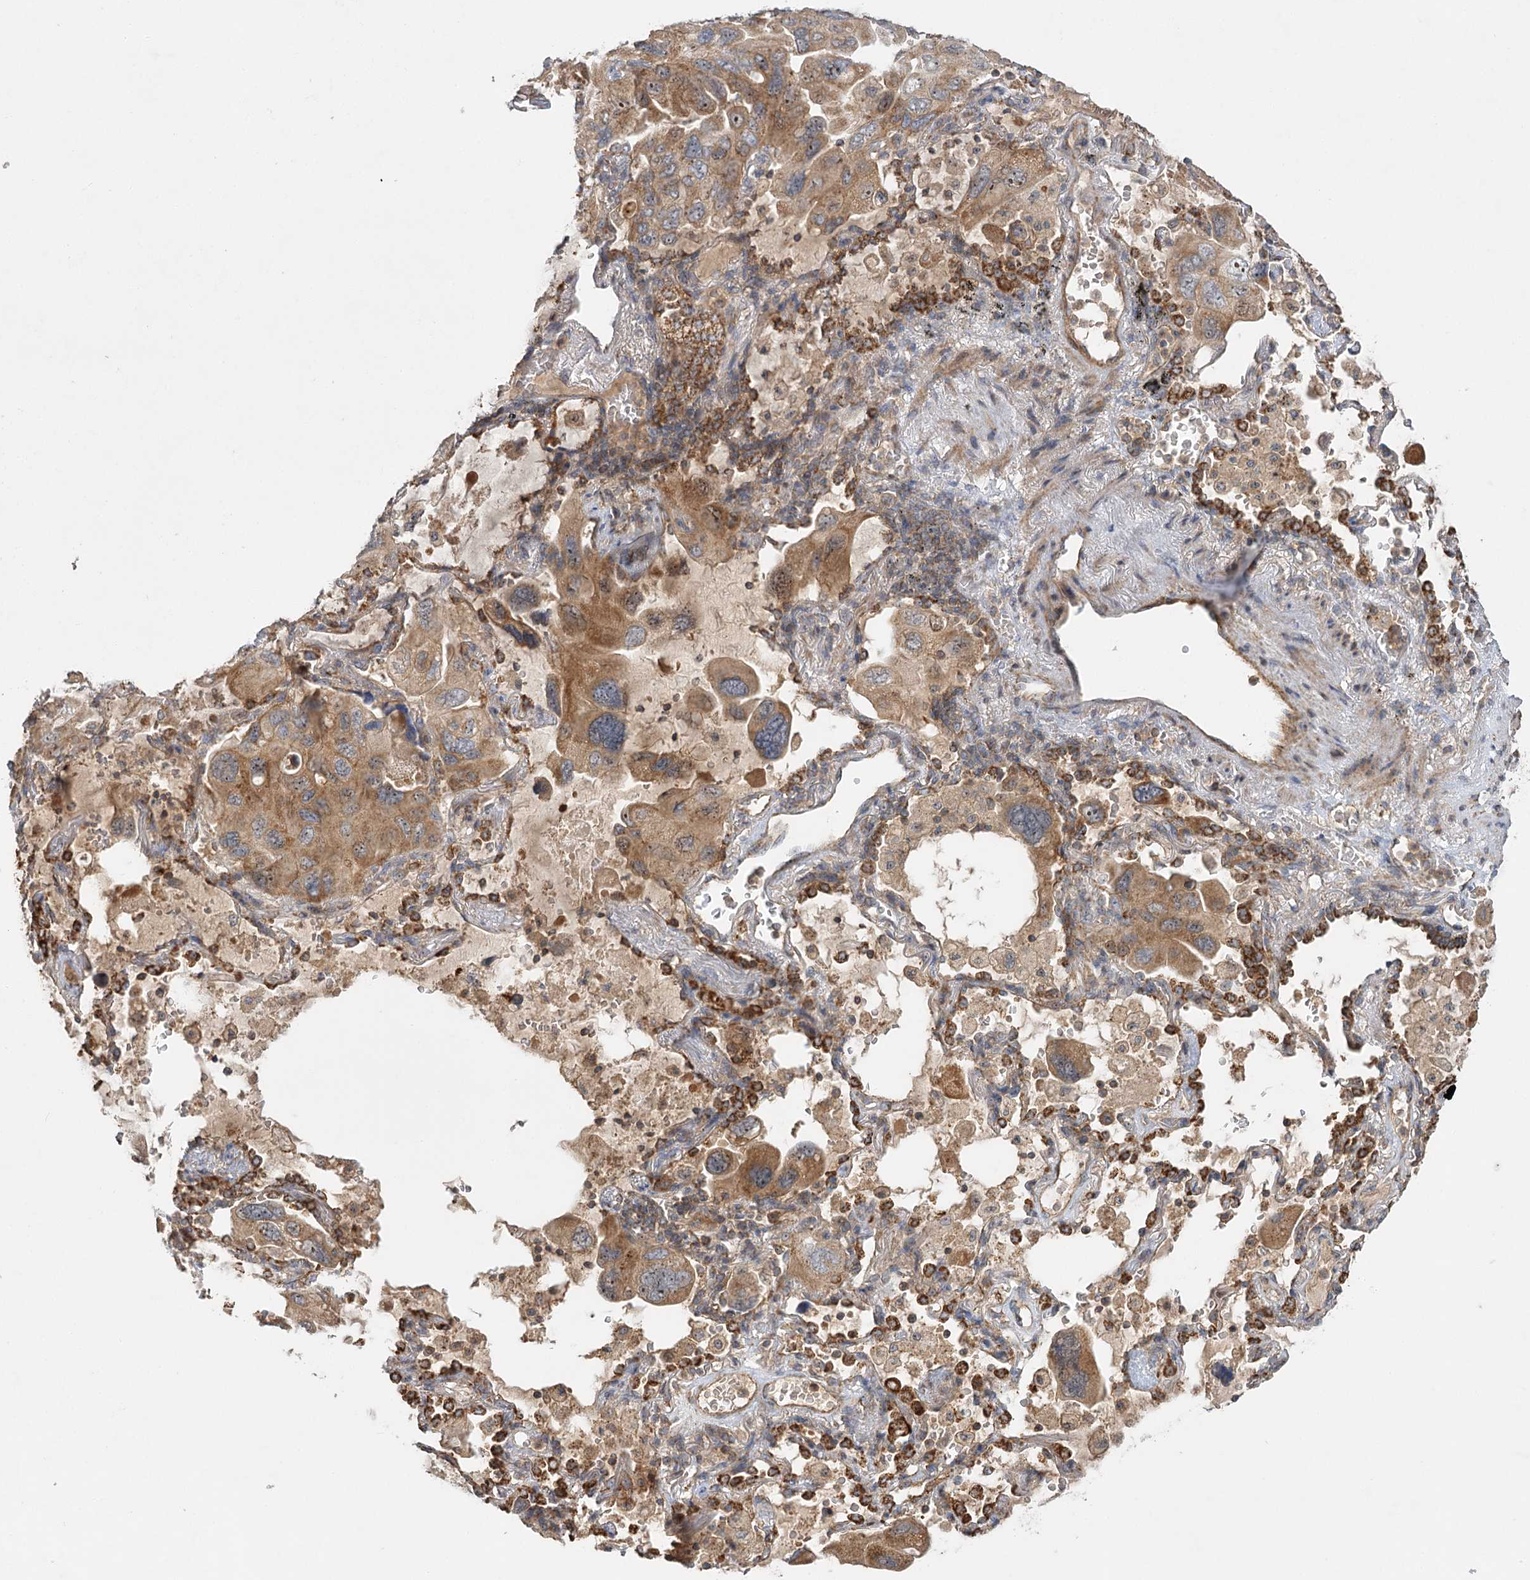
{"staining": {"intensity": "moderate", "quantity": ">75%", "location": "cytoplasmic/membranous,nuclear"}, "tissue": "lung cancer", "cell_type": "Tumor cells", "image_type": "cancer", "snomed": [{"axis": "morphology", "description": "Squamous cell carcinoma, NOS"}, {"axis": "topography", "description": "Lung"}], "caption": "About >75% of tumor cells in squamous cell carcinoma (lung) display moderate cytoplasmic/membranous and nuclear protein staining as visualized by brown immunohistochemical staining.", "gene": "RAPGEF6", "patient": {"sex": "female", "age": 73}}